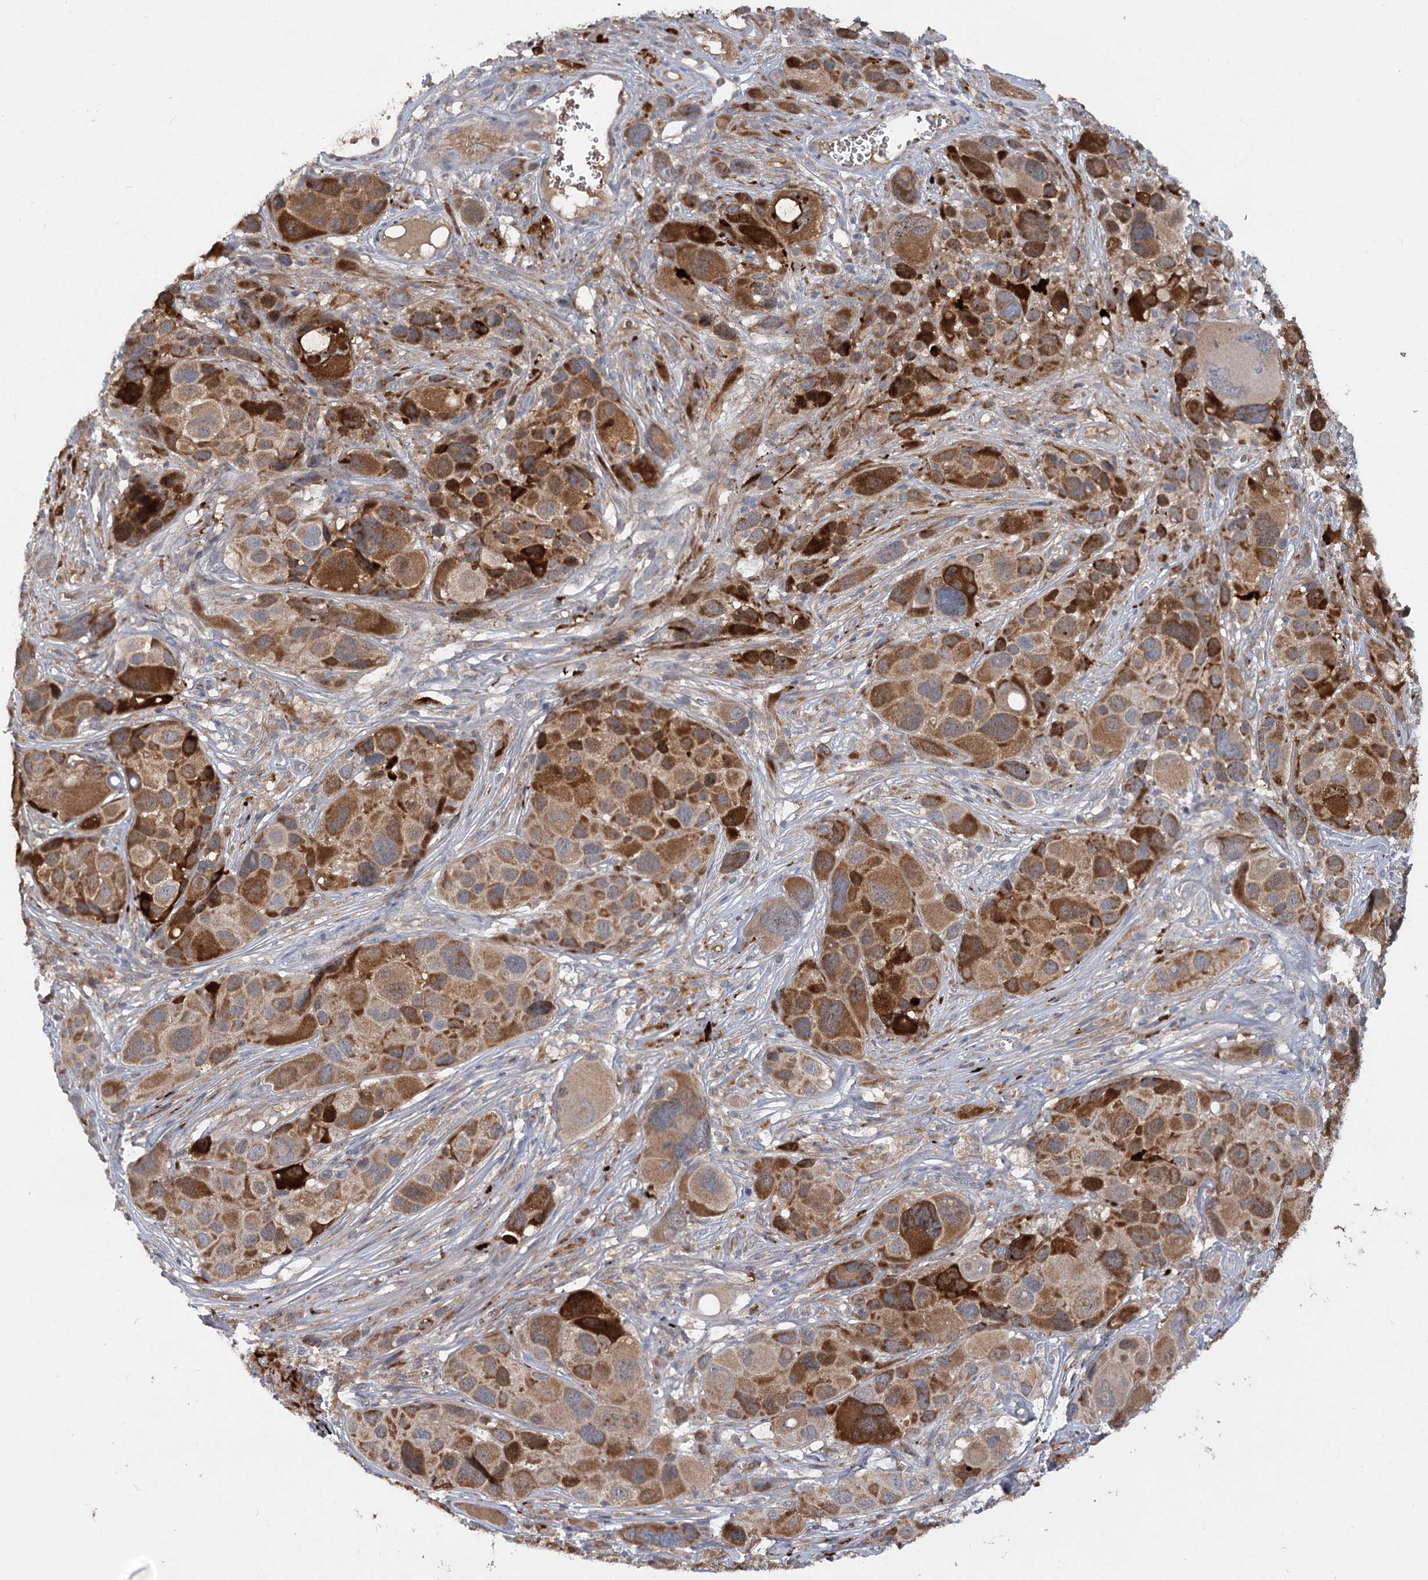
{"staining": {"intensity": "strong", "quantity": ">75%", "location": "cytoplasmic/membranous"}, "tissue": "melanoma", "cell_type": "Tumor cells", "image_type": "cancer", "snomed": [{"axis": "morphology", "description": "Malignant melanoma, NOS"}, {"axis": "topography", "description": "Skin of trunk"}], "caption": "Protein analysis of malignant melanoma tissue displays strong cytoplasmic/membranous expression in about >75% of tumor cells.", "gene": "PYROXD2", "patient": {"sex": "male", "age": 71}}